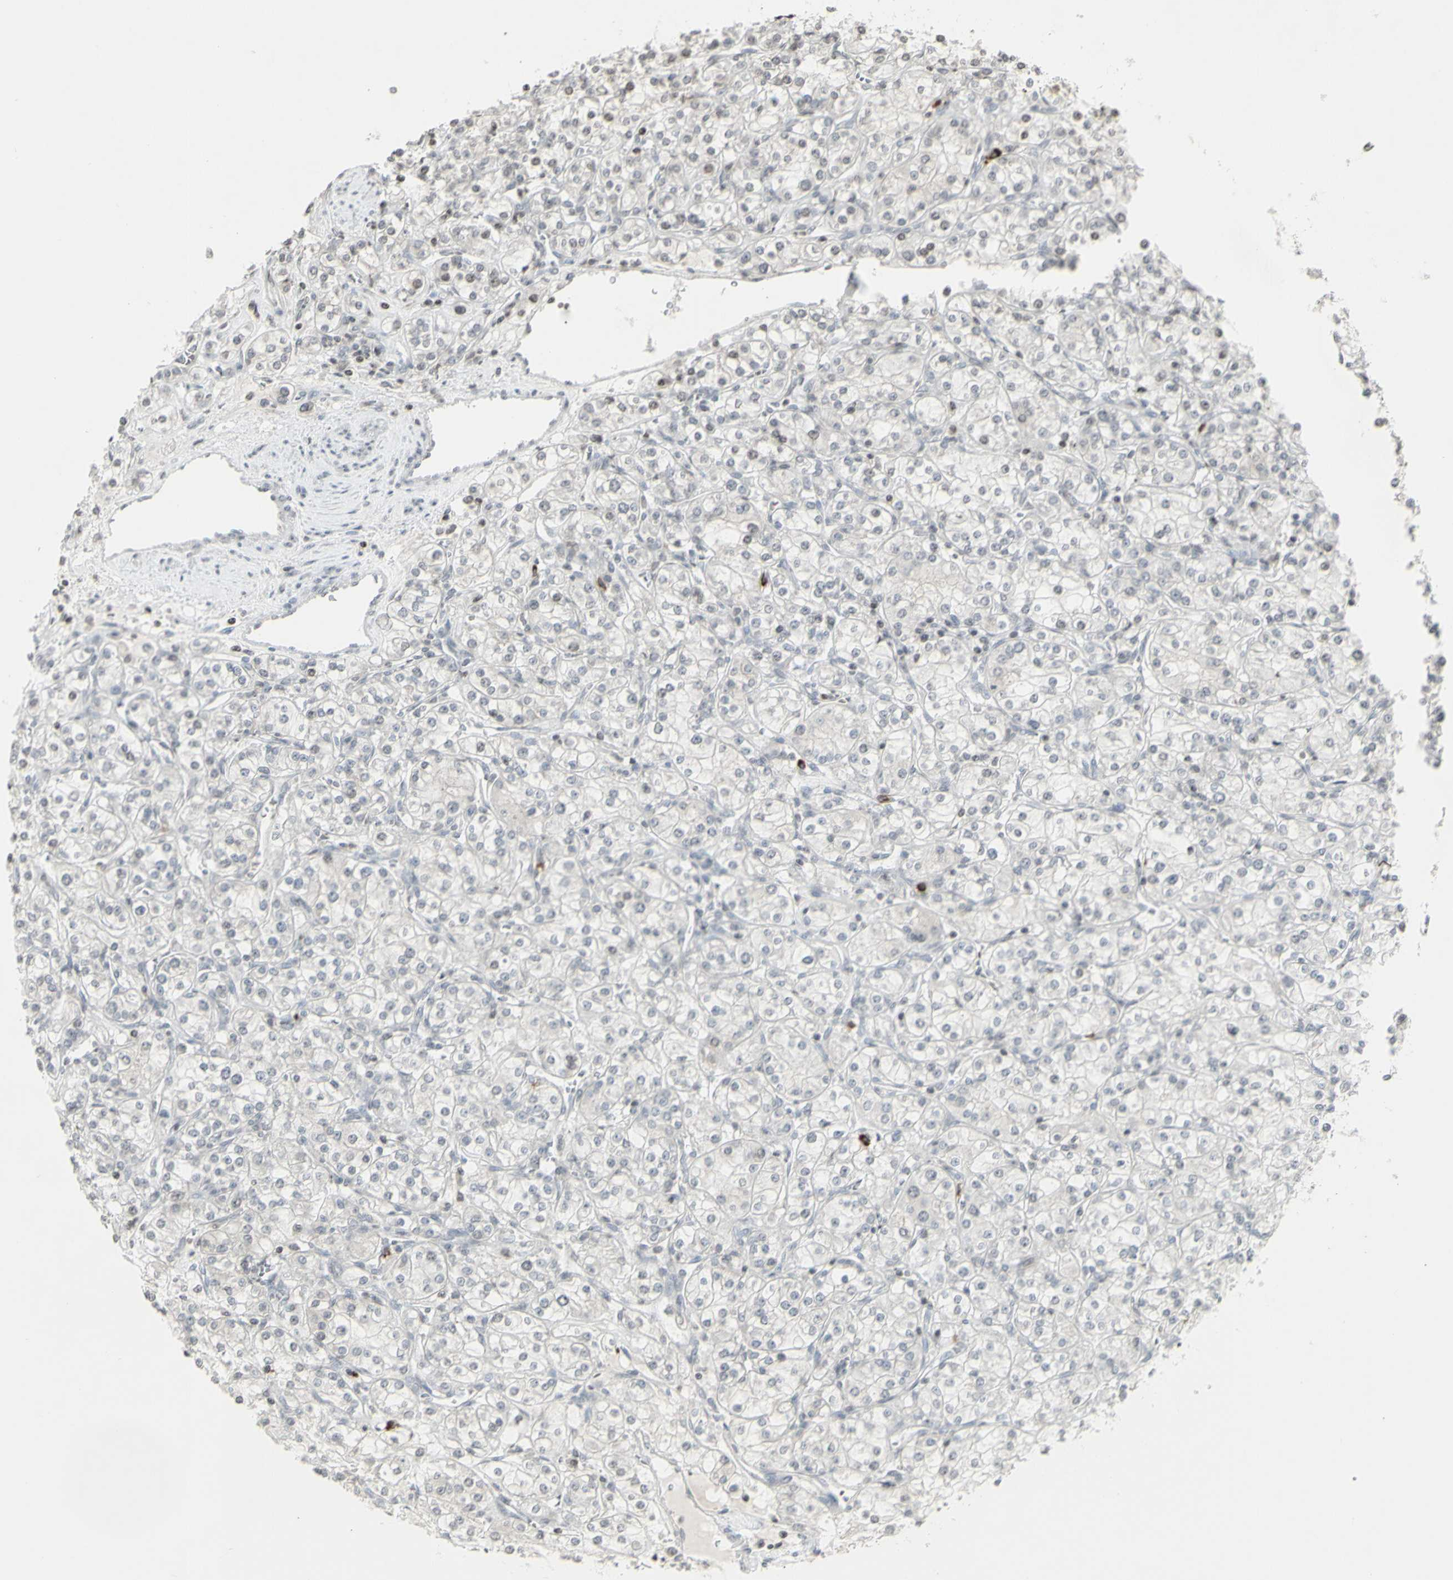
{"staining": {"intensity": "negative", "quantity": "none", "location": "none"}, "tissue": "renal cancer", "cell_type": "Tumor cells", "image_type": "cancer", "snomed": [{"axis": "morphology", "description": "Adenocarcinoma, NOS"}, {"axis": "topography", "description": "Kidney"}], "caption": "Tumor cells are negative for protein expression in human renal adenocarcinoma.", "gene": "MUC5AC", "patient": {"sex": "male", "age": 77}}